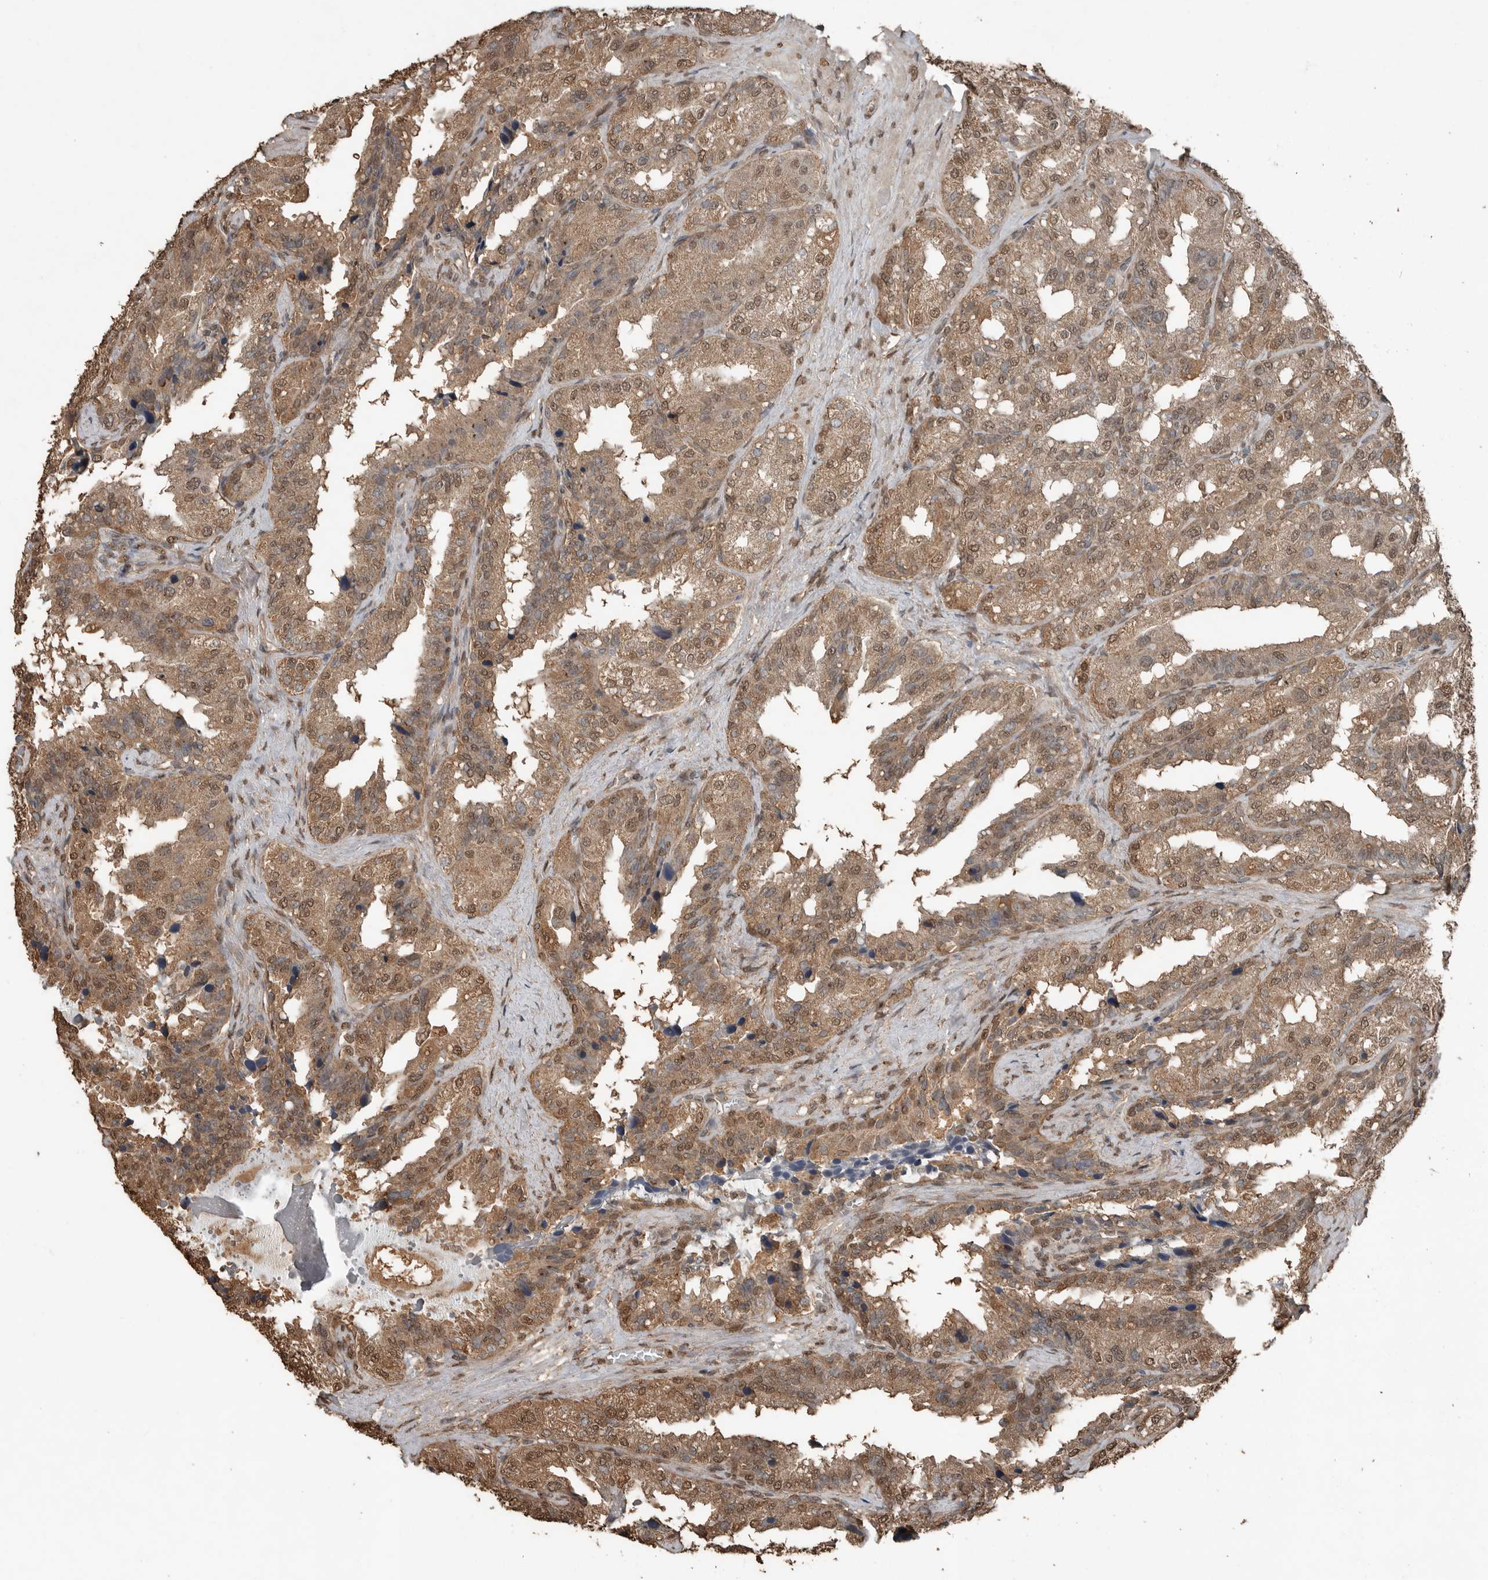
{"staining": {"intensity": "moderate", "quantity": ">75%", "location": "cytoplasmic/membranous,nuclear"}, "tissue": "seminal vesicle", "cell_type": "Glandular cells", "image_type": "normal", "snomed": [{"axis": "morphology", "description": "Normal tissue, NOS"}, {"axis": "topography", "description": "Prostate"}, {"axis": "topography", "description": "Seminal veicle"}], "caption": "DAB (3,3'-diaminobenzidine) immunohistochemical staining of unremarkable seminal vesicle demonstrates moderate cytoplasmic/membranous,nuclear protein staining in approximately >75% of glandular cells. The protein of interest is stained brown, and the nuclei are stained in blue (DAB (3,3'-diaminobenzidine) IHC with brightfield microscopy, high magnification).", "gene": "BLZF1", "patient": {"sex": "male", "age": 51}}